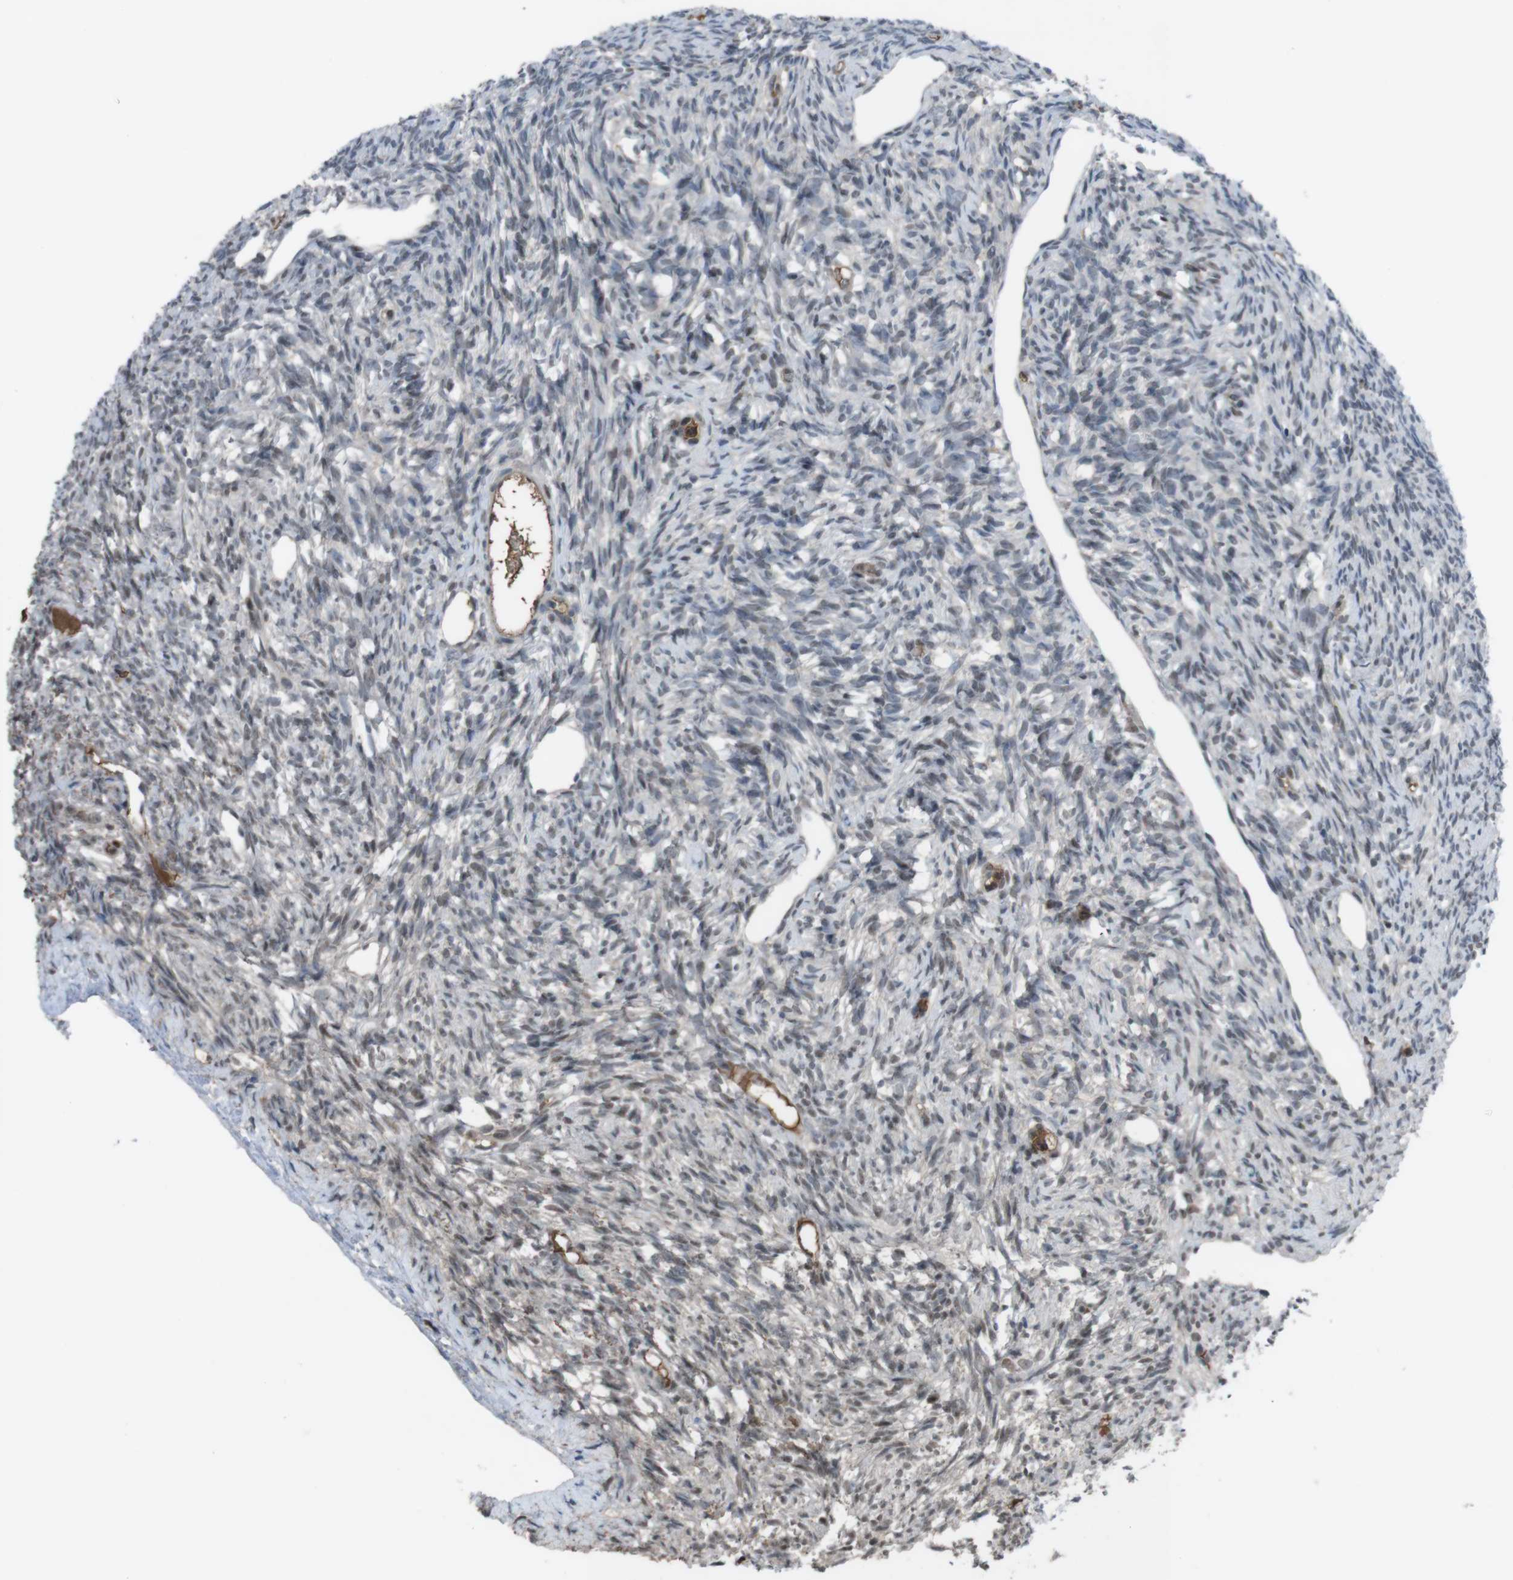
{"staining": {"intensity": "negative", "quantity": "none", "location": "none"}, "tissue": "ovary", "cell_type": "Follicle cells", "image_type": "normal", "snomed": [{"axis": "morphology", "description": "Normal tissue, NOS"}, {"axis": "topography", "description": "Ovary"}], "caption": "Immunohistochemical staining of unremarkable human ovary reveals no significant expression in follicle cells. (IHC, brightfield microscopy, high magnification).", "gene": "SUB1", "patient": {"sex": "female", "age": 33}}